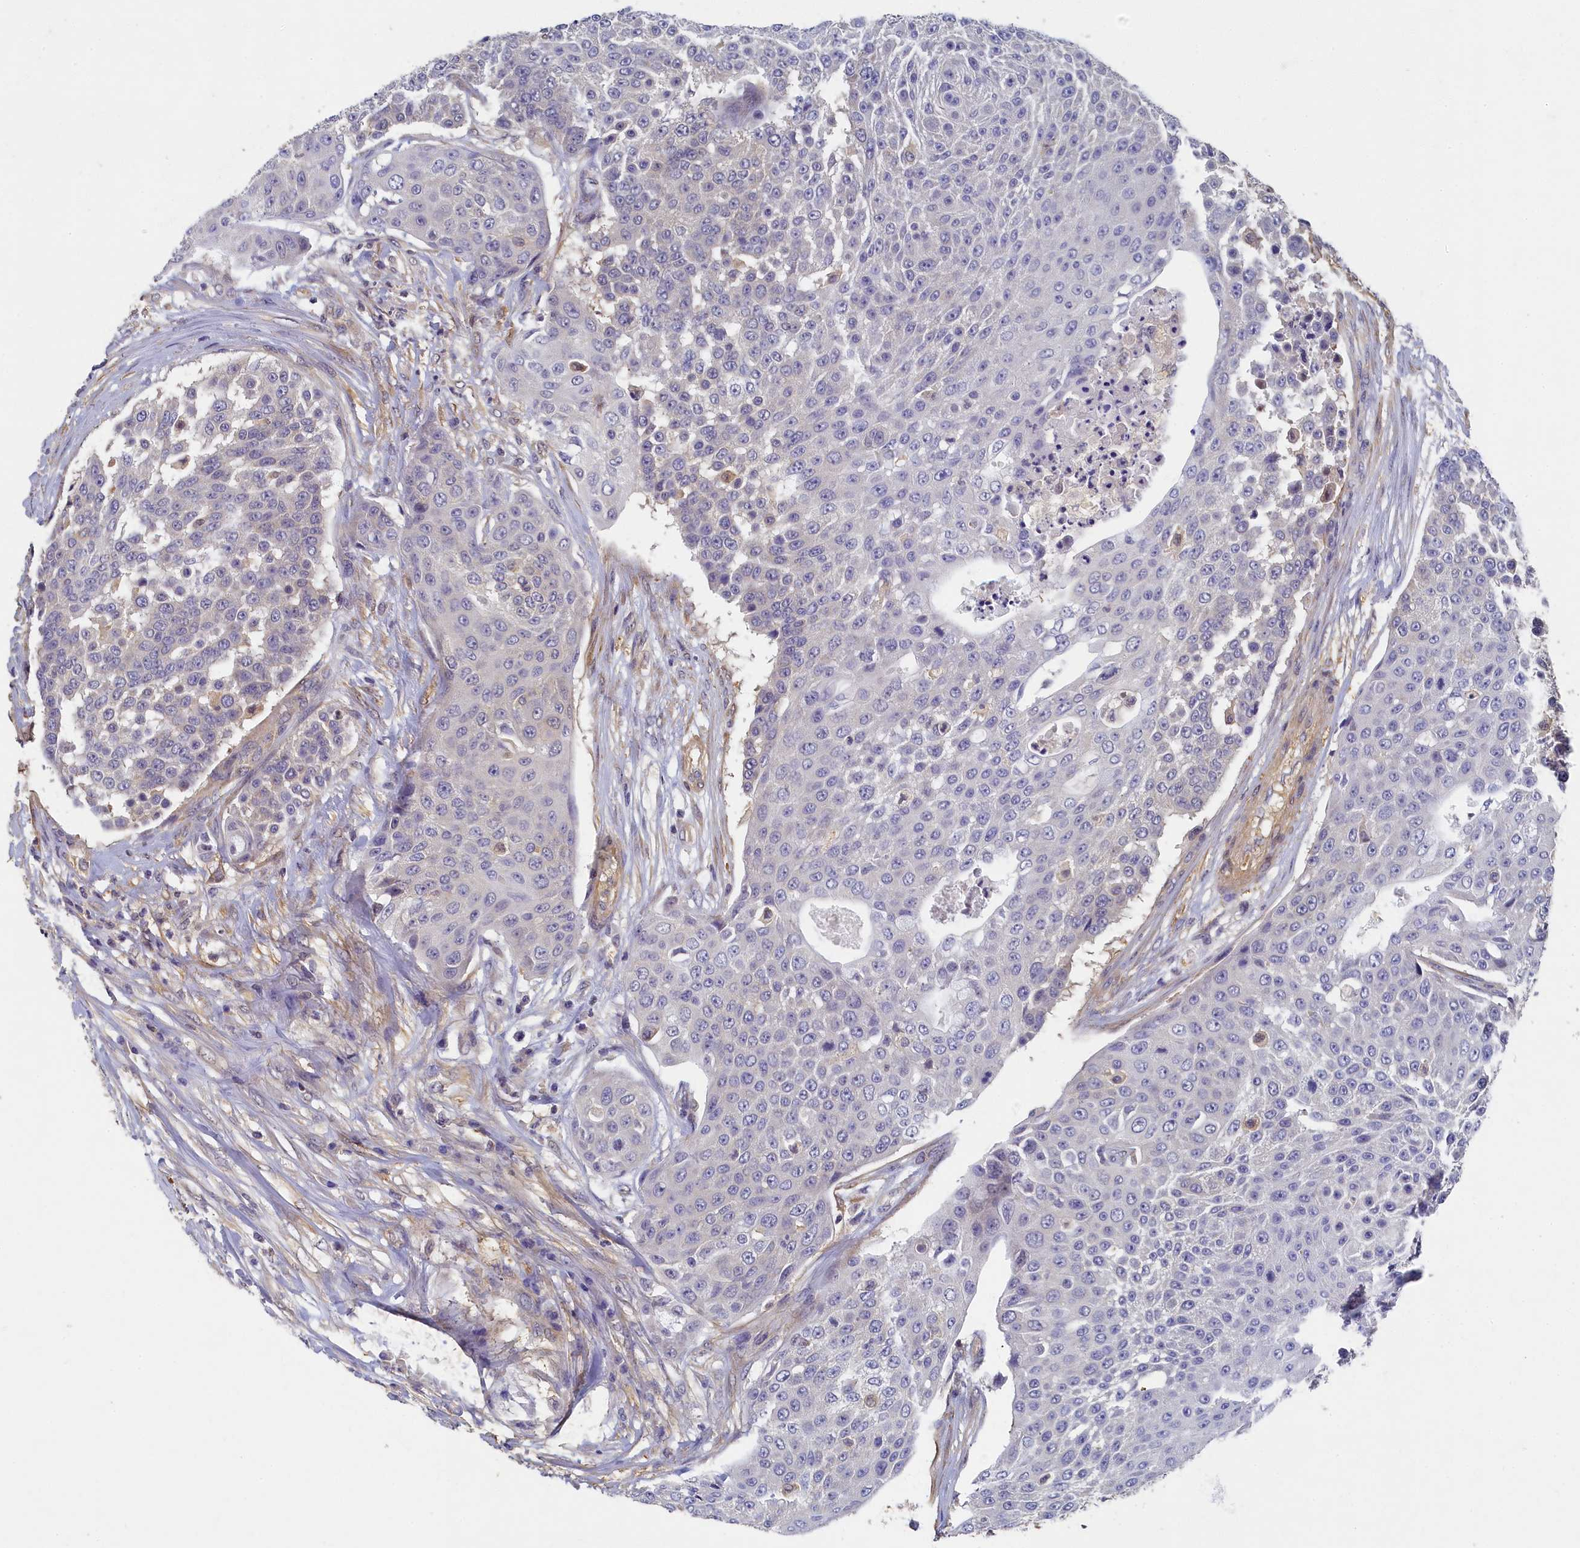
{"staining": {"intensity": "negative", "quantity": "none", "location": "none"}, "tissue": "urothelial cancer", "cell_type": "Tumor cells", "image_type": "cancer", "snomed": [{"axis": "morphology", "description": "Urothelial carcinoma, High grade"}, {"axis": "topography", "description": "Urinary bladder"}], "caption": "This micrograph is of high-grade urothelial carcinoma stained with immunohistochemistry to label a protein in brown with the nuclei are counter-stained blue. There is no staining in tumor cells.", "gene": "TBCB", "patient": {"sex": "female", "age": 63}}